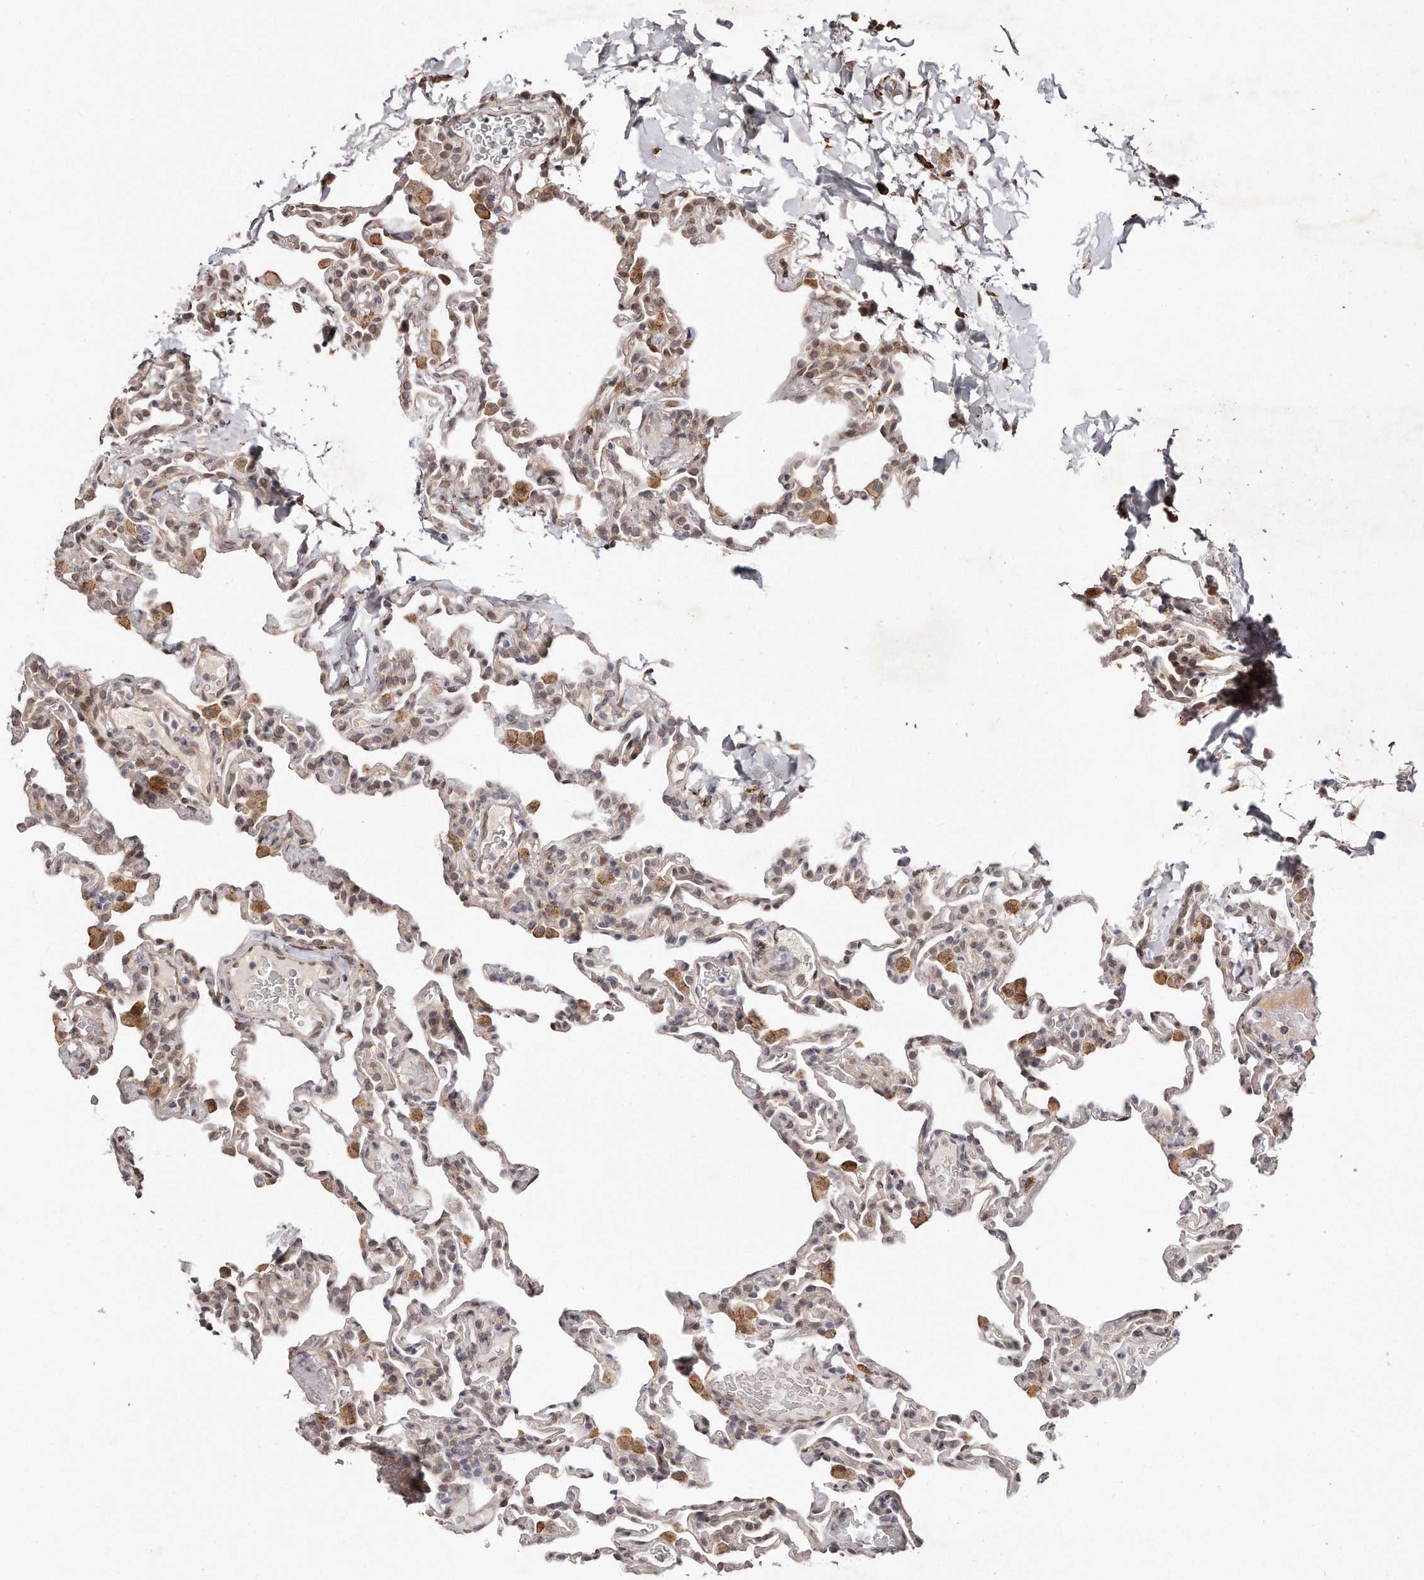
{"staining": {"intensity": "negative", "quantity": "none", "location": "none"}, "tissue": "lung", "cell_type": "Alveolar cells", "image_type": "normal", "snomed": [{"axis": "morphology", "description": "Normal tissue, NOS"}, {"axis": "topography", "description": "Lung"}], "caption": "High power microscopy photomicrograph of an immunohistochemistry photomicrograph of unremarkable lung, revealing no significant positivity in alveolar cells.", "gene": "HASPIN", "patient": {"sex": "male", "age": 20}}